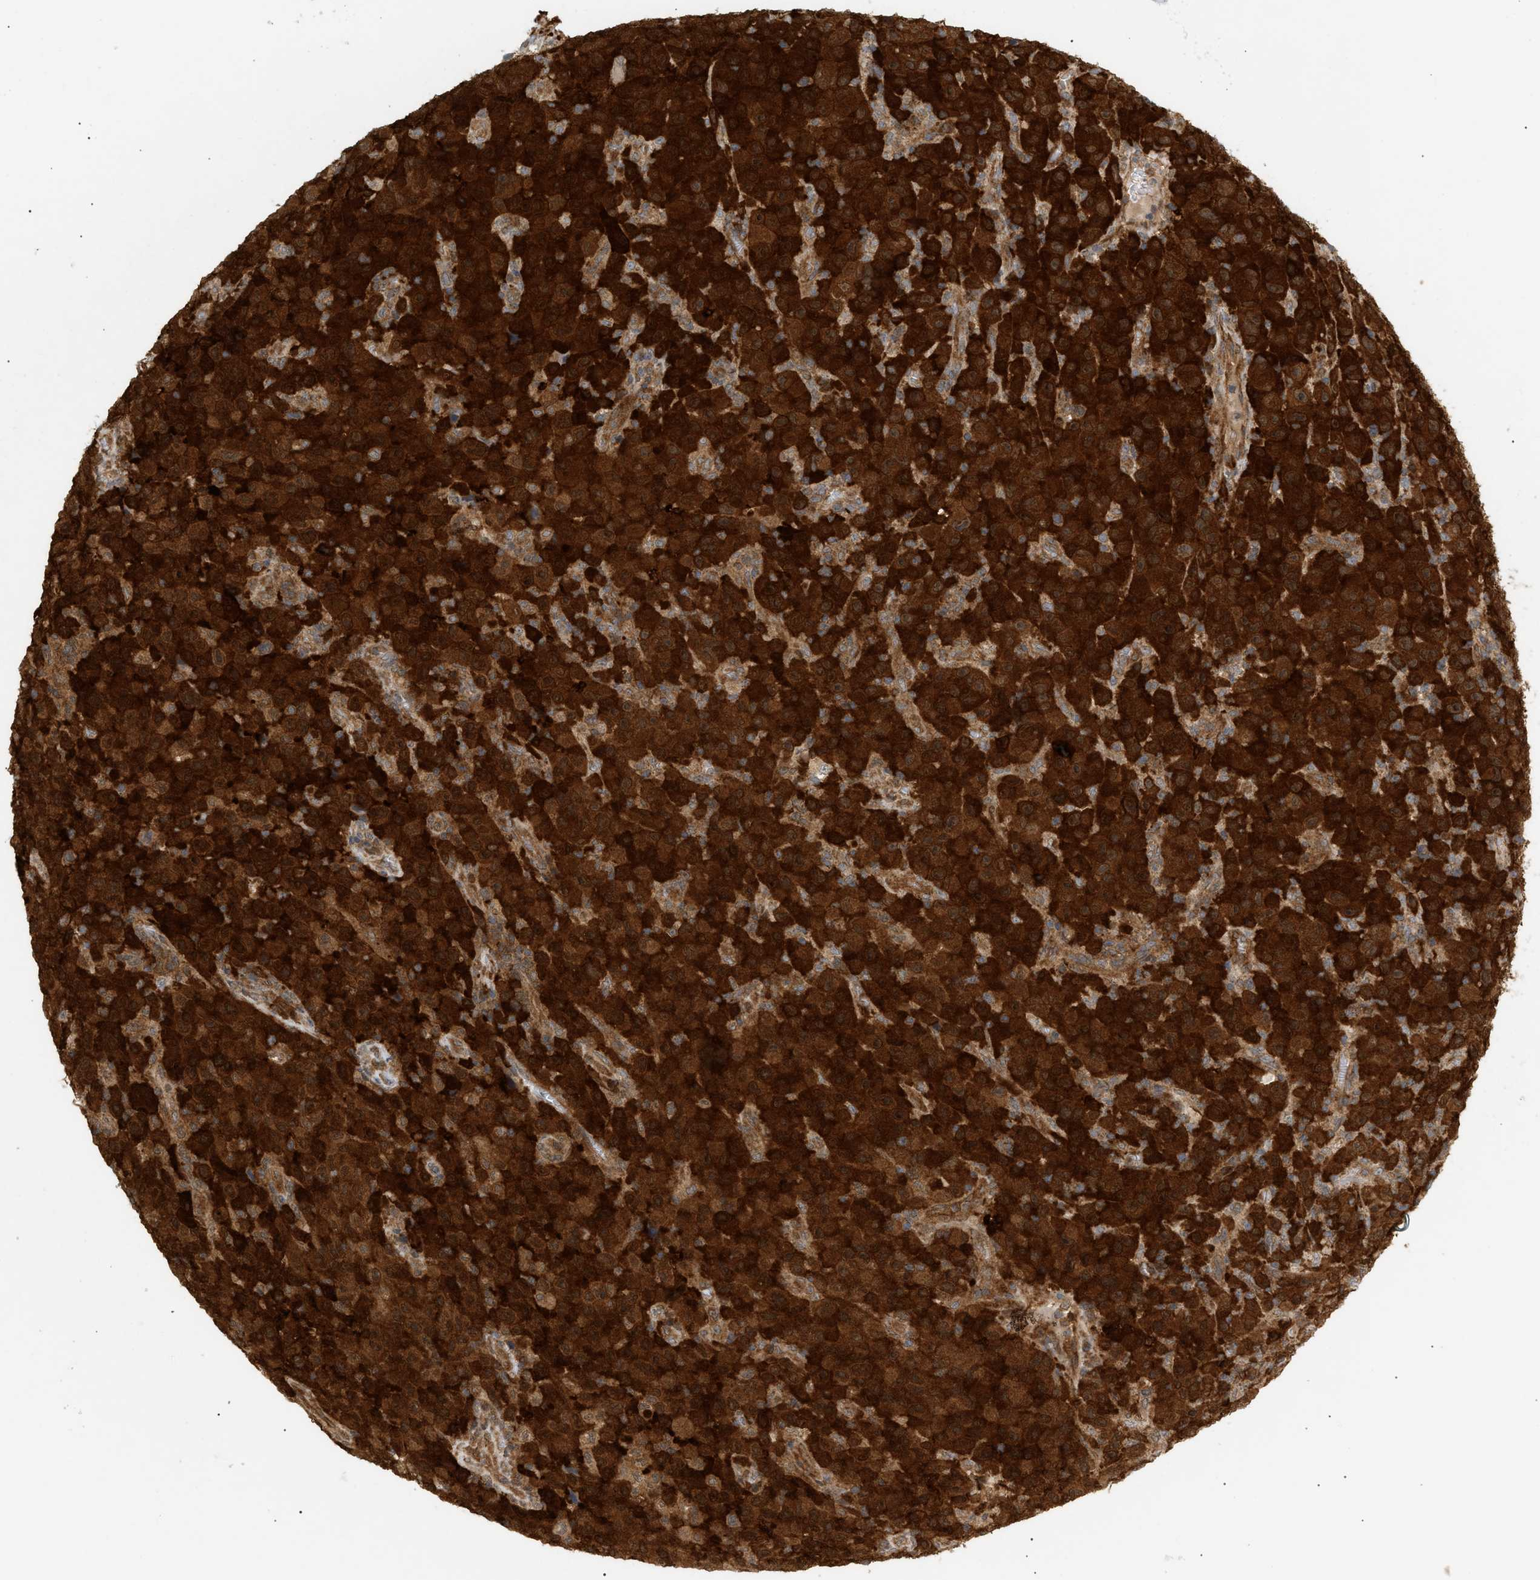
{"staining": {"intensity": "strong", "quantity": ">75%", "location": "cytoplasmic/membranous"}, "tissue": "melanoma", "cell_type": "Tumor cells", "image_type": "cancer", "snomed": [{"axis": "morphology", "description": "Malignant melanoma, NOS"}, {"axis": "topography", "description": "Skin"}], "caption": "Melanoma tissue demonstrates strong cytoplasmic/membranous positivity in approximately >75% of tumor cells, visualized by immunohistochemistry. (DAB (3,3'-diaminobenzidine) IHC with brightfield microscopy, high magnification).", "gene": "SHC1", "patient": {"sex": "female", "age": 82}}